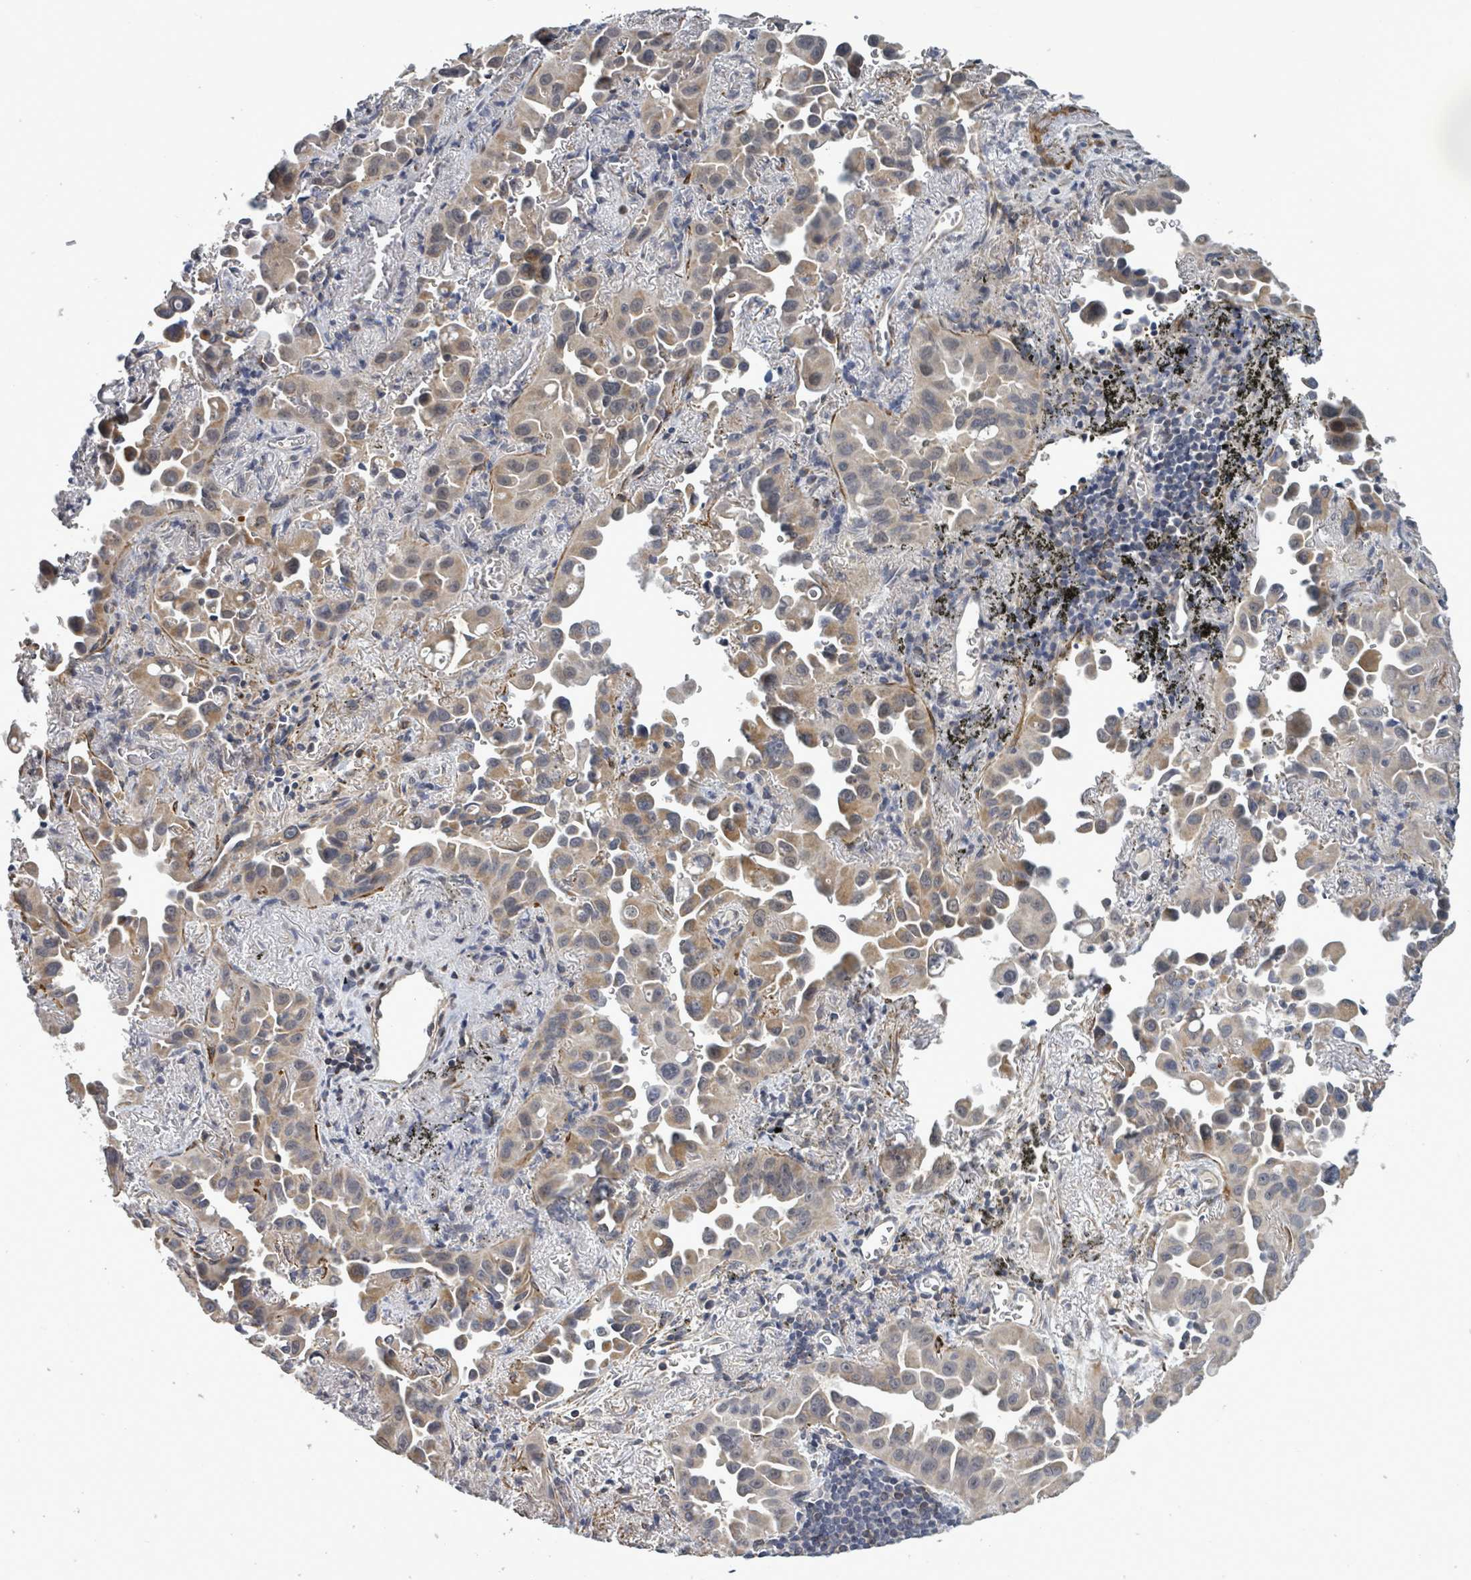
{"staining": {"intensity": "weak", "quantity": "25%-75%", "location": "cytoplasmic/membranous"}, "tissue": "lung cancer", "cell_type": "Tumor cells", "image_type": "cancer", "snomed": [{"axis": "morphology", "description": "Adenocarcinoma, NOS"}, {"axis": "topography", "description": "Lung"}], "caption": "Protein expression analysis of lung adenocarcinoma demonstrates weak cytoplasmic/membranous expression in about 25%-75% of tumor cells. Nuclei are stained in blue.", "gene": "AMMECR1", "patient": {"sex": "male", "age": 68}}